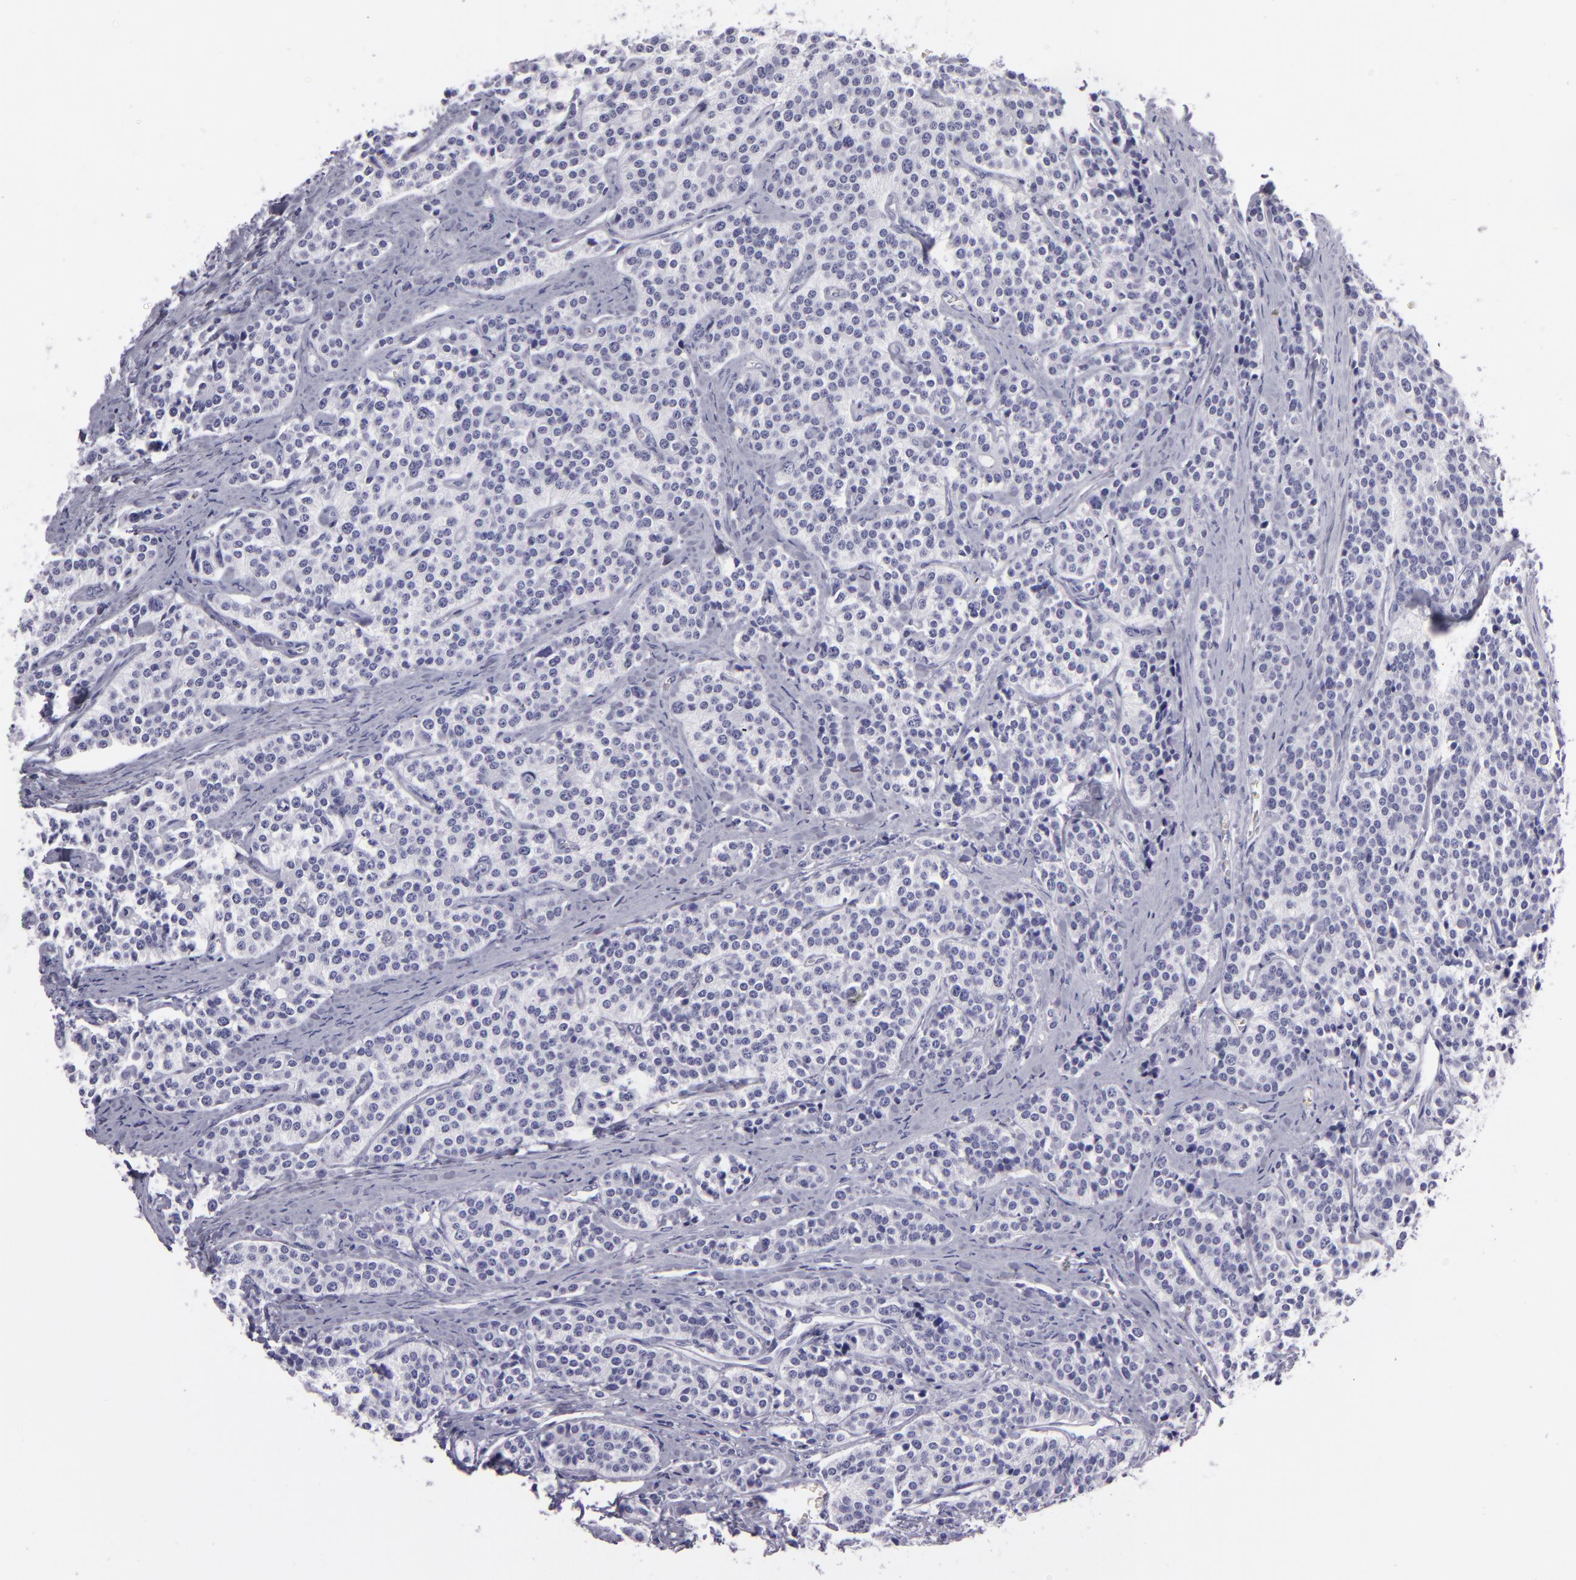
{"staining": {"intensity": "negative", "quantity": "none", "location": "none"}, "tissue": "carcinoid", "cell_type": "Tumor cells", "image_type": "cancer", "snomed": [{"axis": "morphology", "description": "Carcinoid, malignant, NOS"}, {"axis": "topography", "description": "Small intestine"}], "caption": "This is an IHC micrograph of carcinoid. There is no positivity in tumor cells.", "gene": "CR2", "patient": {"sex": "male", "age": 63}}